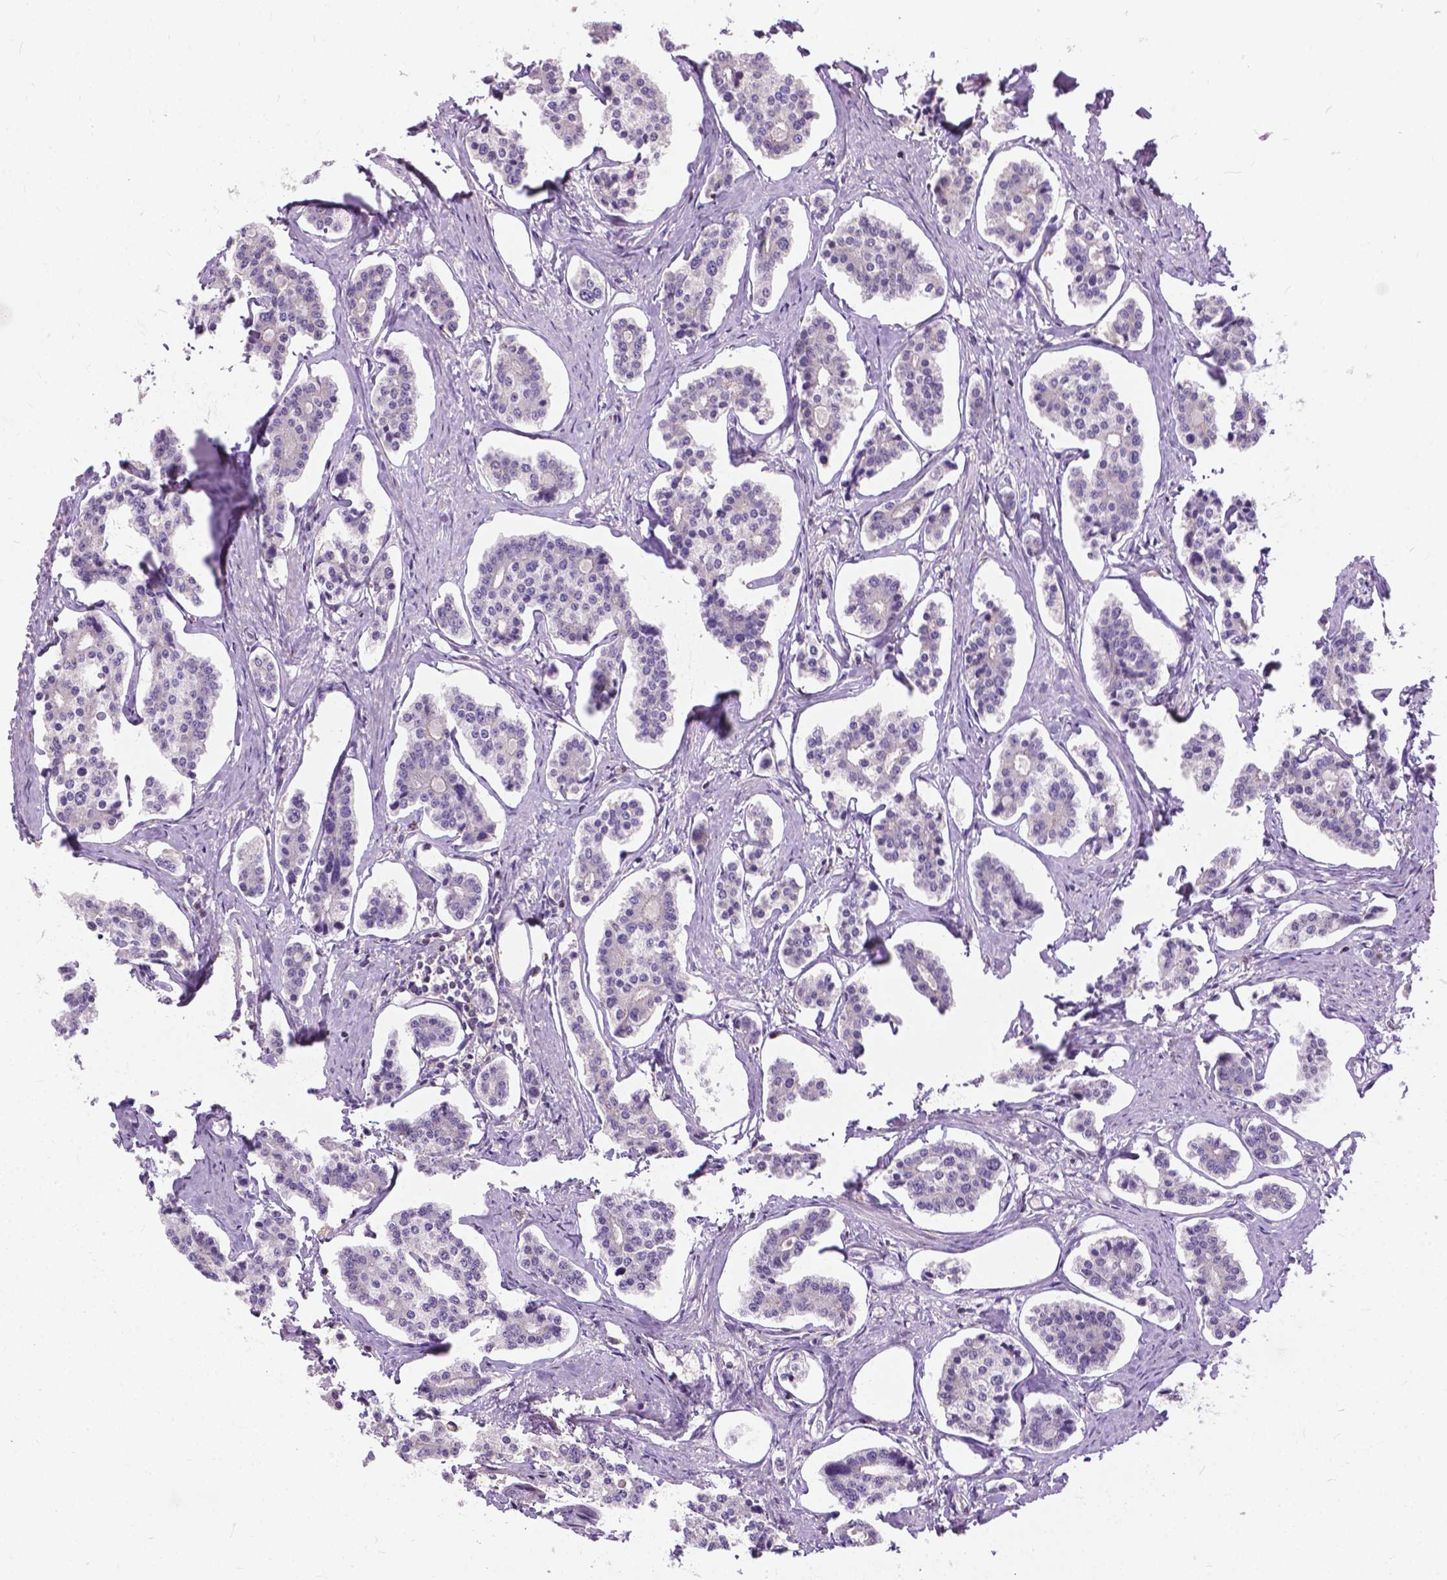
{"staining": {"intensity": "negative", "quantity": "none", "location": "none"}, "tissue": "carcinoid", "cell_type": "Tumor cells", "image_type": "cancer", "snomed": [{"axis": "morphology", "description": "Carcinoid, malignant, NOS"}, {"axis": "topography", "description": "Small intestine"}], "caption": "A micrograph of carcinoid (malignant) stained for a protein shows no brown staining in tumor cells.", "gene": "JAK3", "patient": {"sex": "female", "age": 65}}